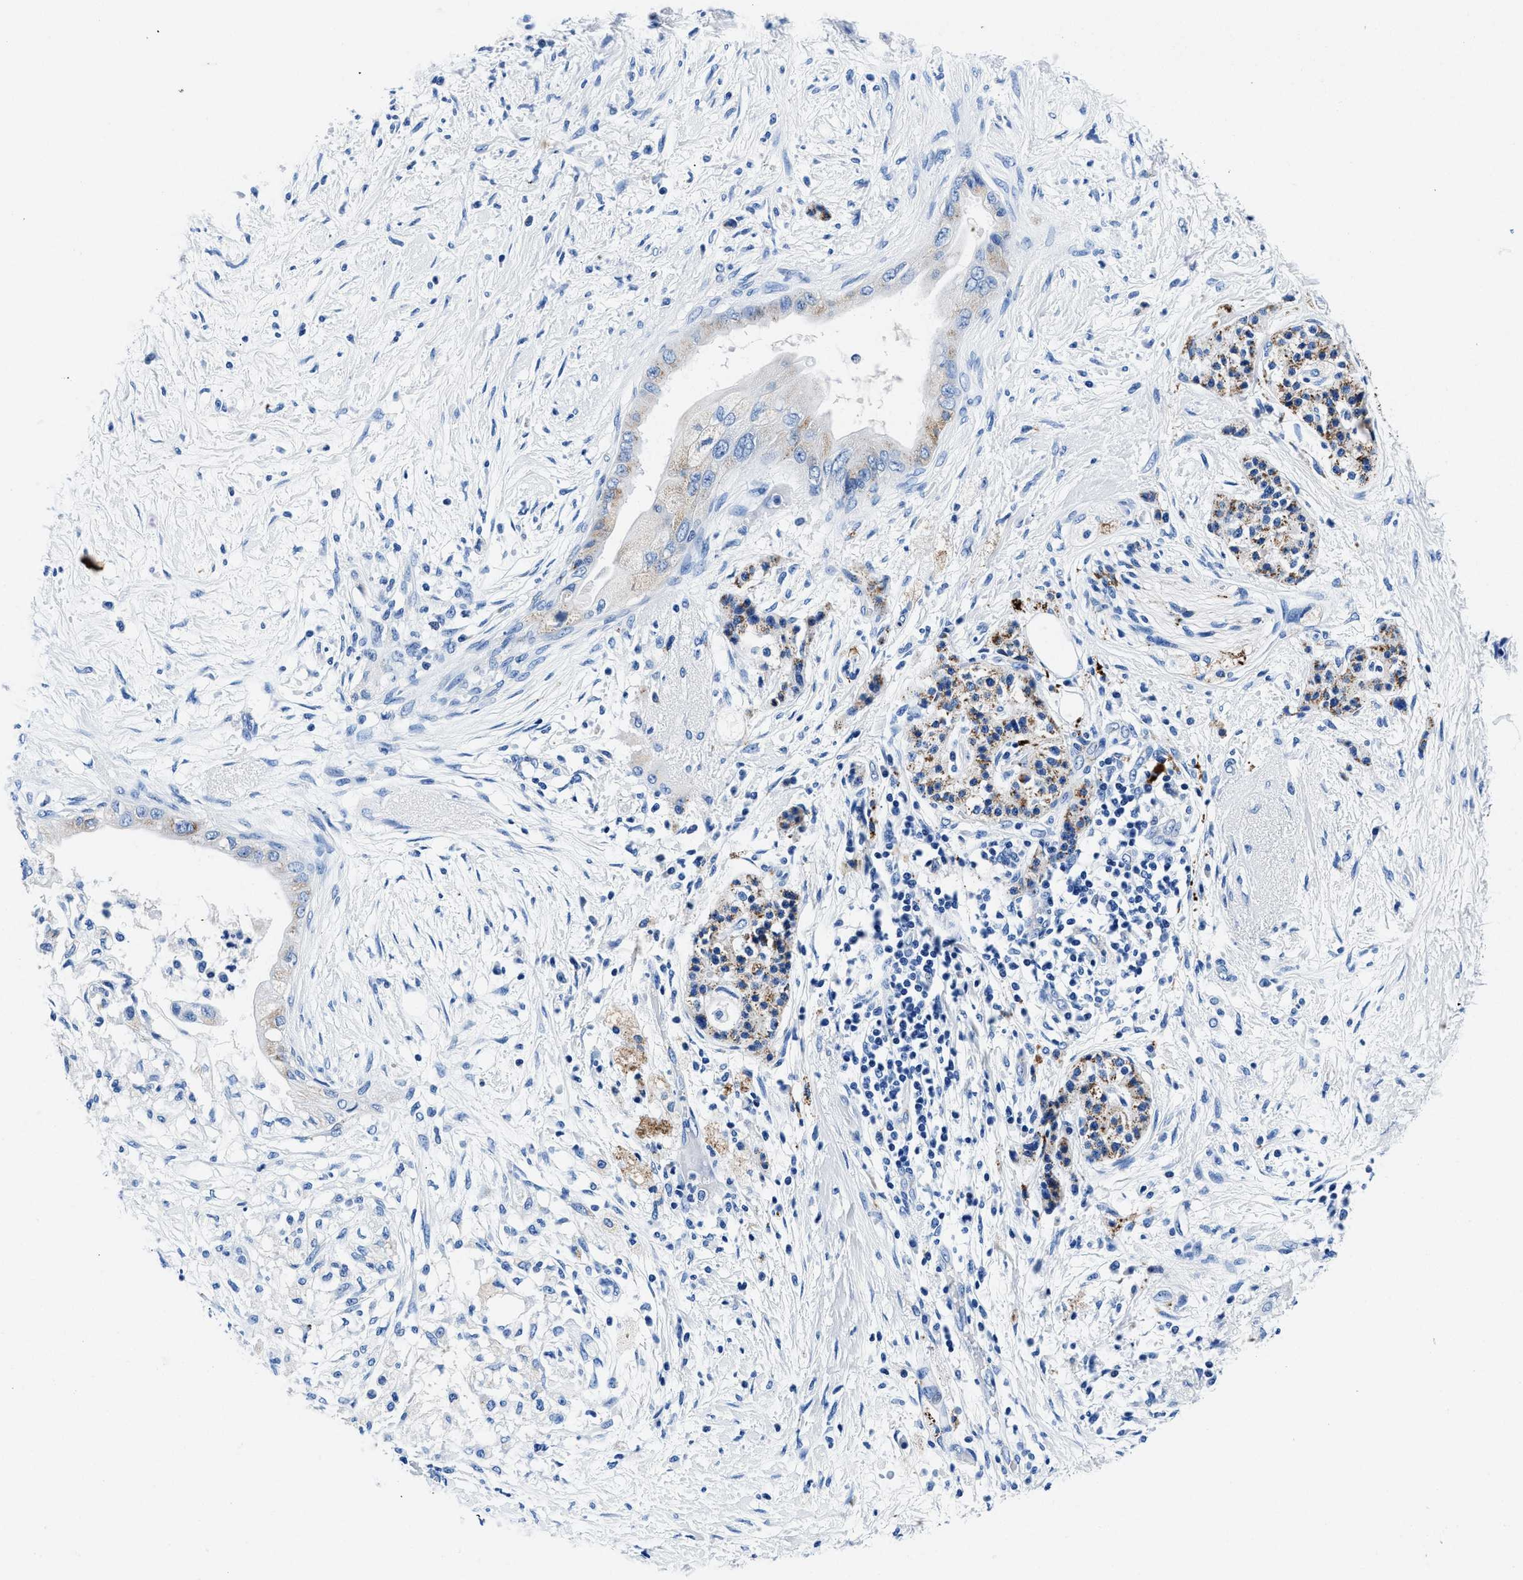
{"staining": {"intensity": "weak", "quantity": "<25%", "location": "cytoplasmic/membranous"}, "tissue": "pancreatic cancer", "cell_type": "Tumor cells", "image_type": "cancer", "snomed": [{"axis": "morphology", "description": "Normal tissue, NOS"}, {"axis": "morphology", "description": "Adenocarcinoma, NOS"}, {"axis": "topography", "description": "Pancreas"}, {"axis": "topography", "description": "Duodenum"}], "caption": "High magnification brightfield microscopy of pancreatic cancer stained with DAB (3,3'-diaminobenzidine) (brown) and counterstained with hematoxylin (blue): tumor cells show no significant expression.", "gene": "OR14K1", "patient": {"sex": "female", "age": 60}}